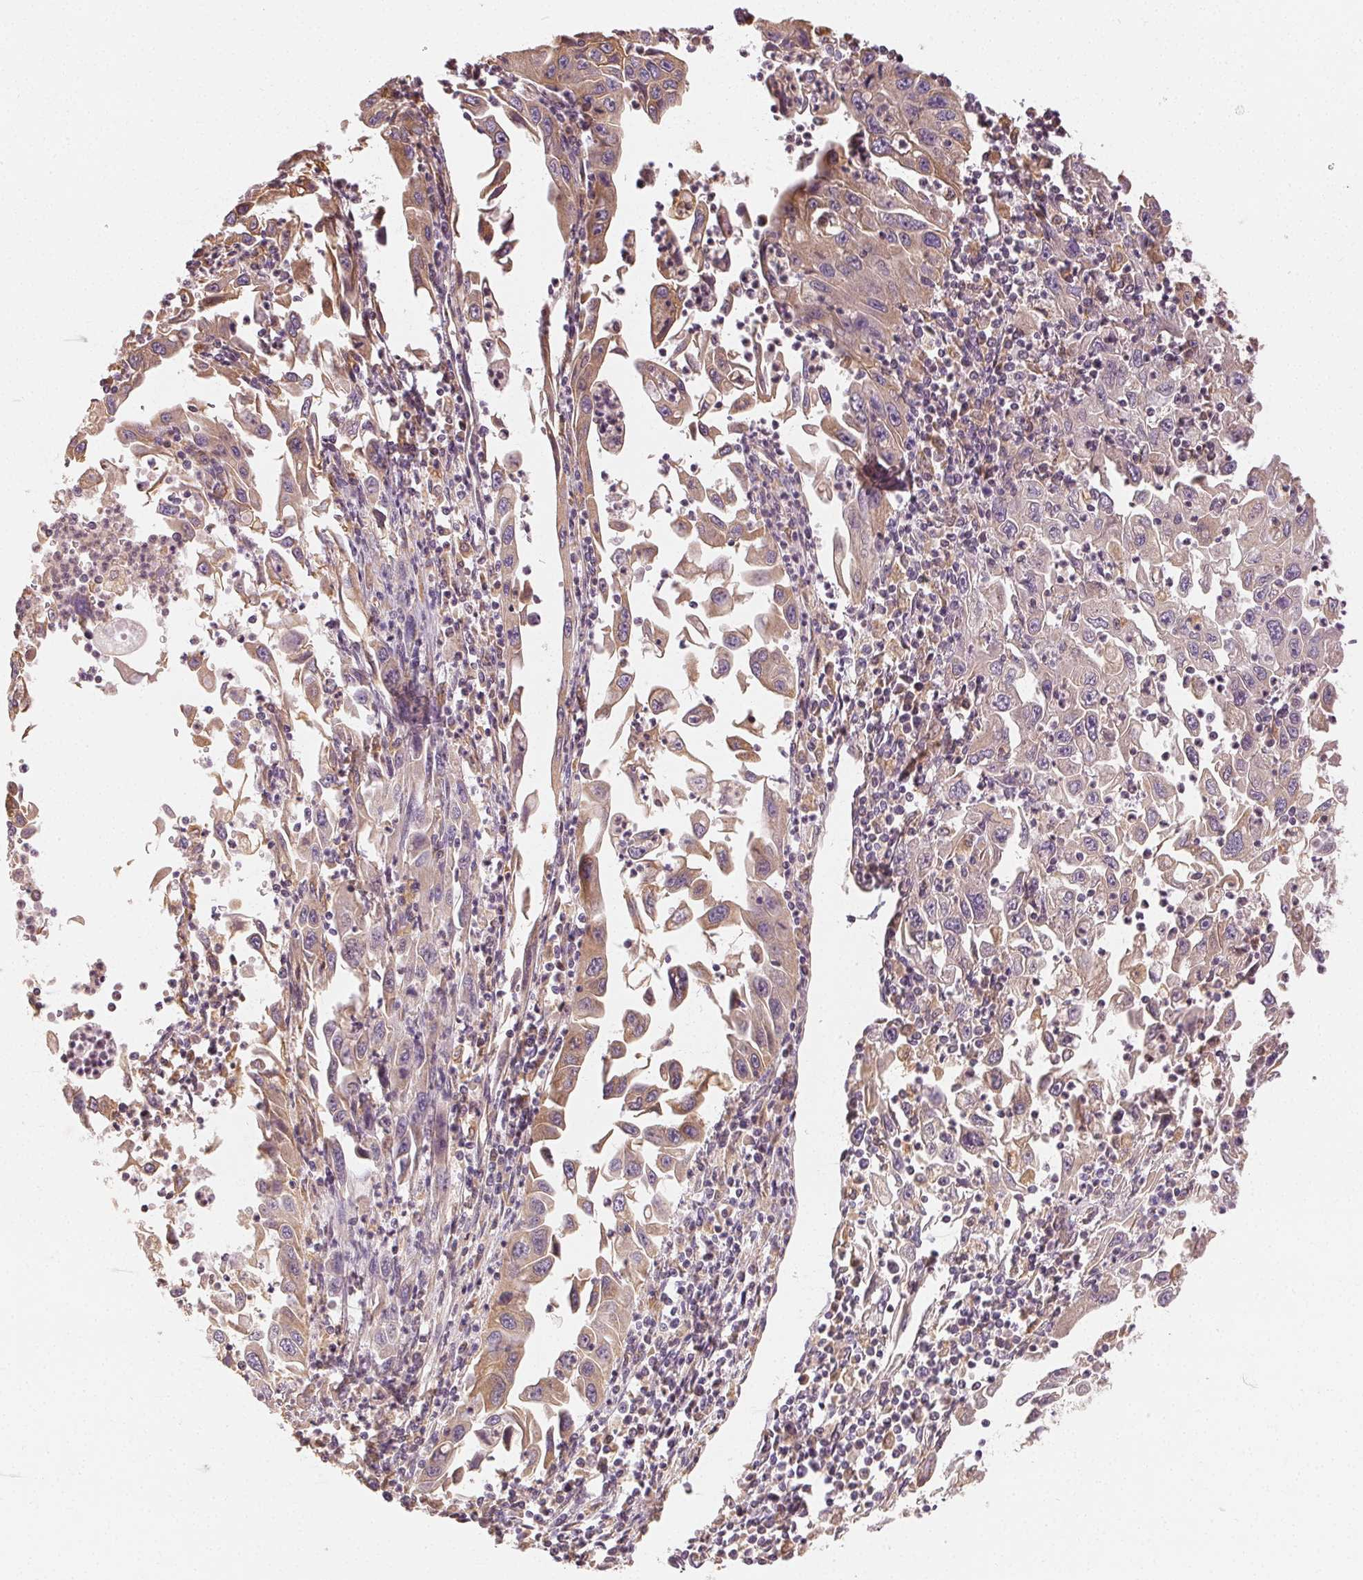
{"staining": {"intensity": "weak", "quantity": ">75%", "location": "cytoplasmic/membranous"}, "tissue": "endometrial cancer", "cell_type": "Tumor cells", "image_type": "cancer", "snomed": [{"axis": "morphology", "description": "Adenocarcinoma, NOS"}, {"axis": "topography", "description": "Uterus"}], "caption": "Protein staining of endometrial adenocarcinoma tissue displays weak cytoplasmic/membranous positivity in about >75% of tumor cells.", "gene": "SEZ6L2", "patient": {"sex": "female", "age": 62}}